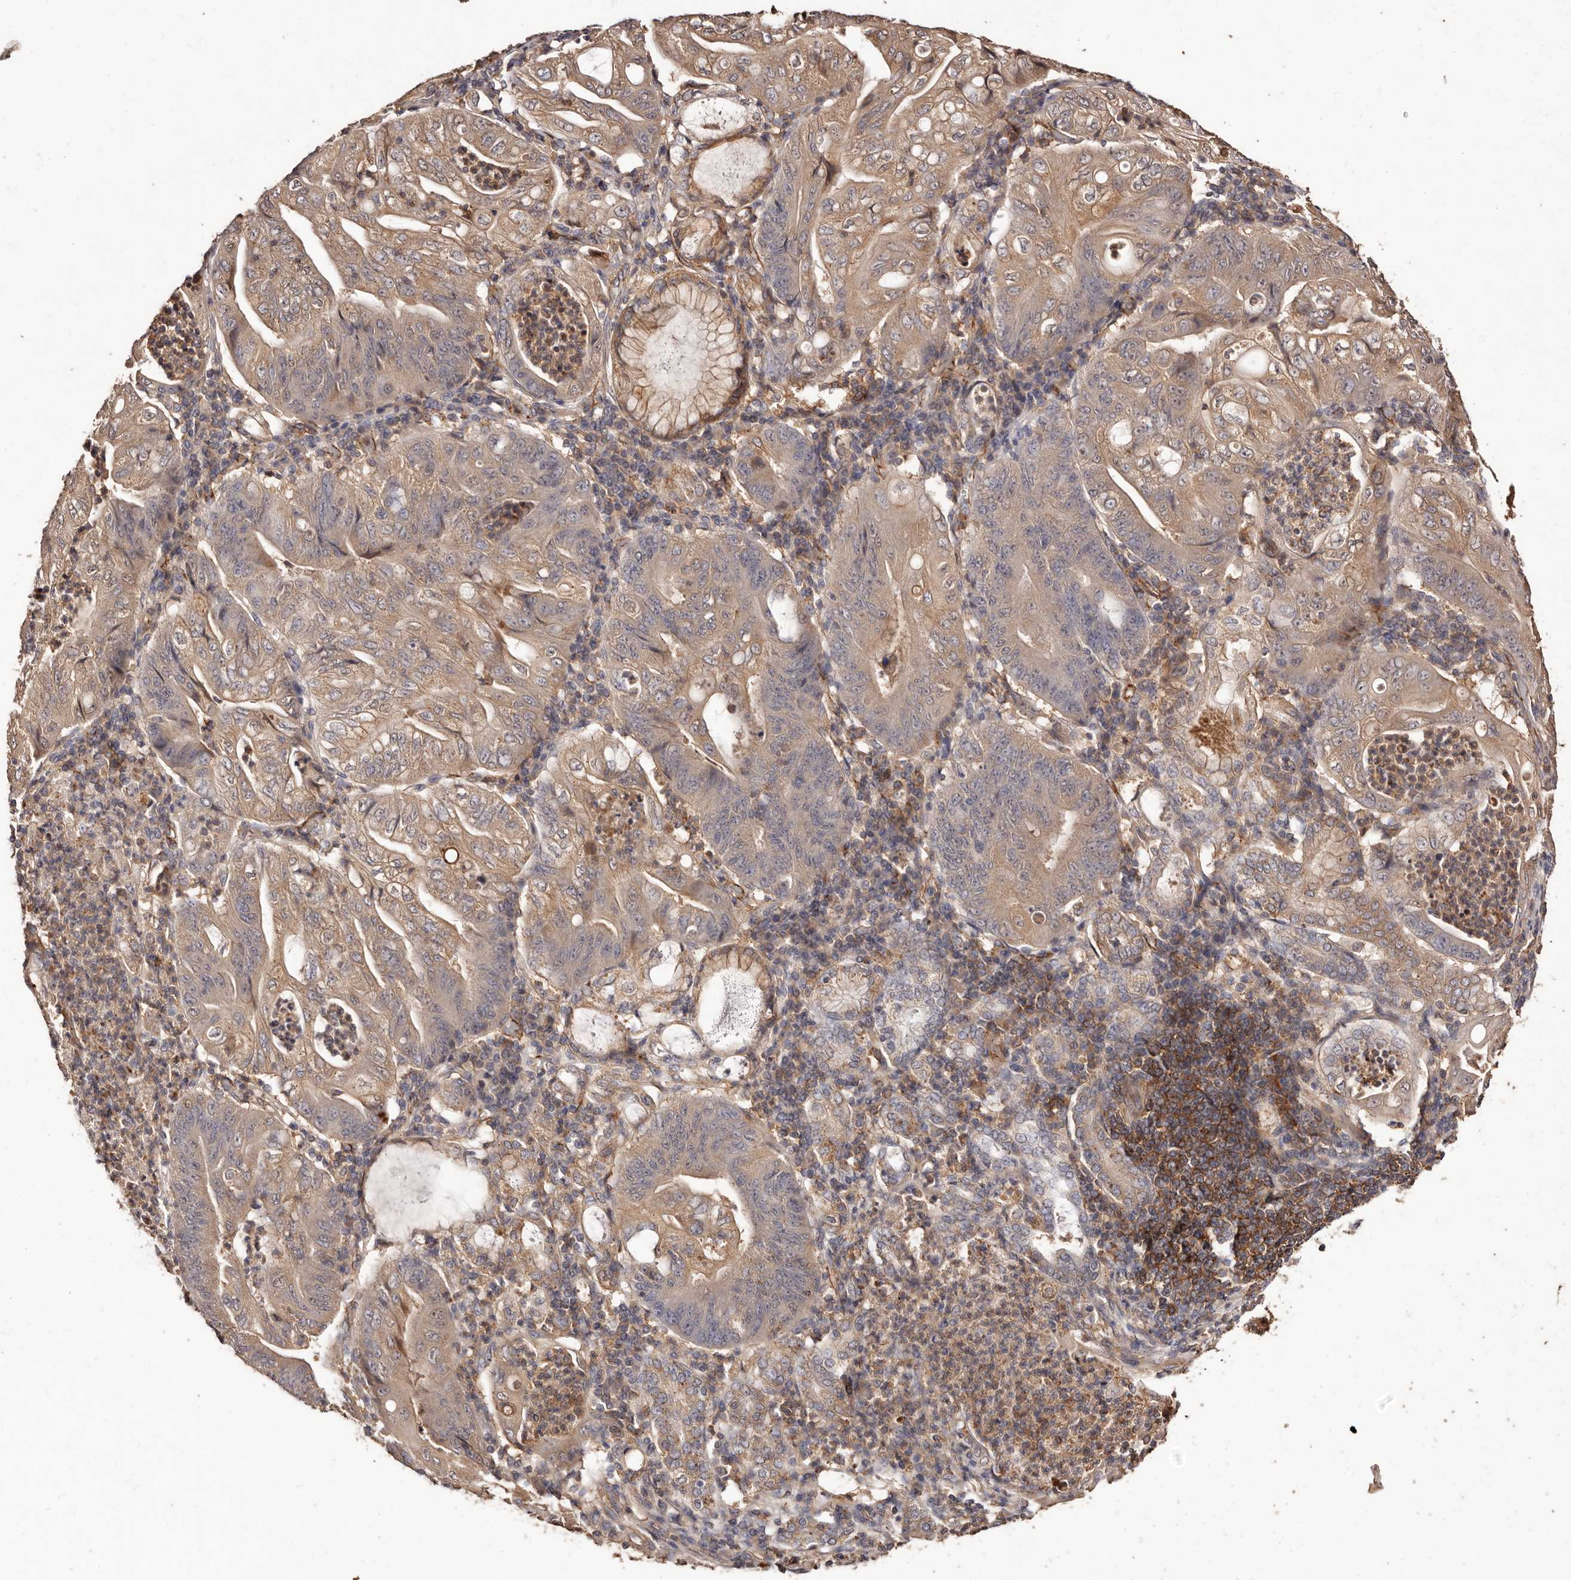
{"staining": {"intensity": "moderate", "quantity": ">75%", "location": "cytoplasmic/membranous"}, "tissue": "stomach cancer", "cell_type": "Tumor cells", "image_type": "cancer", "snomed": [{"axis": "morphology", "description": "Adenocarcinoma, NOS"}, {"axis": "topography", "description": "Stomach"}], "caption": "High-magnification brightfield microscopy of stomach cancer stained with DAB (3,3'-diaminobenzidine) (brown) and counterstained with hematoxylin (blue). tumor cells exhibit moderate cytoplasmic/membranous staining is seen in approximately>75% of cells.", "gene": "CCL14", "patient": {"sex": "female", "age": 73}}